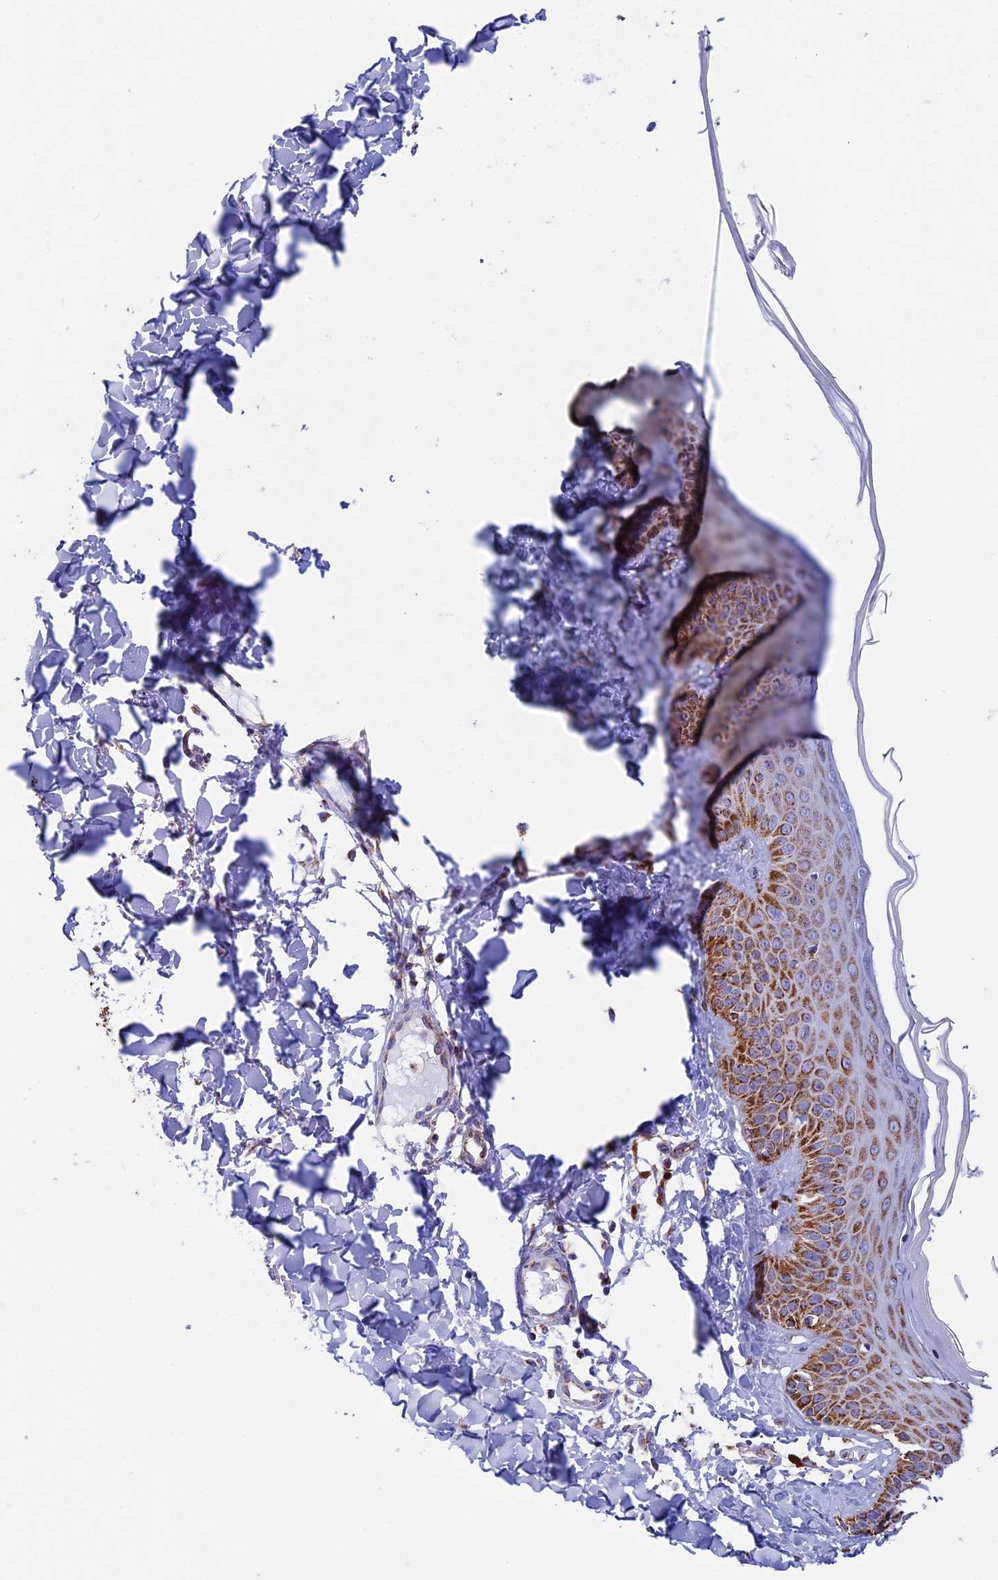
{"staining": {"intensity": "moderate", "quantity": ">75%", "location": "cytoplasmic/membranous"}, "tissue": "skin", "cell_type": "Fibroblasts", "image_type": "normal", "snomed": [{"axis": "morphology", "description": "Normal tissue, NOS"}, {"axis": "topography", "description": "Skin"}], "caption": "Immunohistochemistry photomicrograph of normal human skin stained for a protein (brown), which exhibits medium levels of moderate cytoplasmic/membranous positivity in about >75% of fibroblasts.", "gene": "UQCRFS1", "patient": {"sex": "male", "age": 52}}